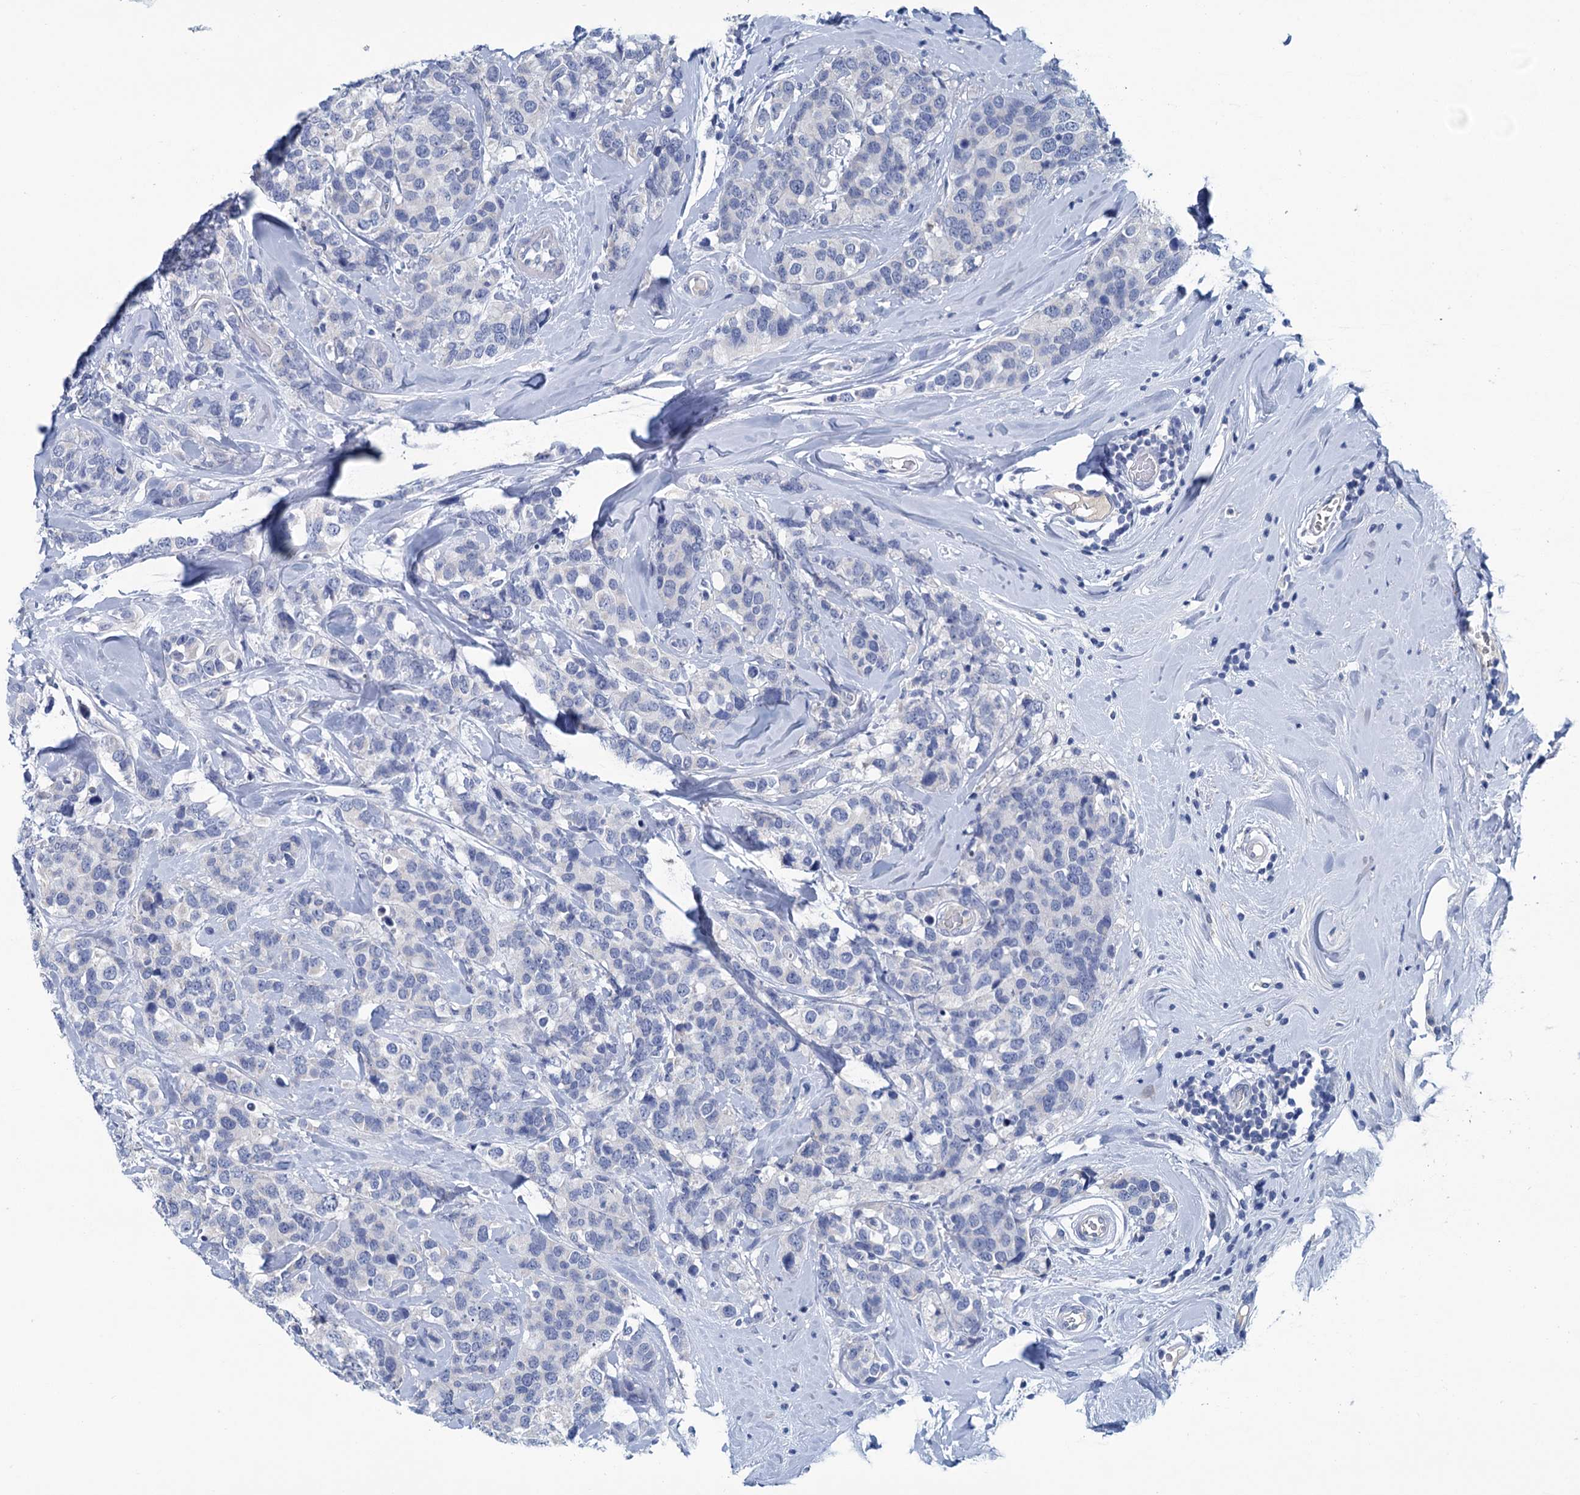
{"staining": {"intensity": "negative", "quantity": "none", "location": "none"}, "tissue": "breast cancer", "cell_type": "Tumor cells", "image_type": "cancer", "snomed": [{"axis": "morphology", "description": "Lobular carcinoma"}, {"axis": "topography", "description": "Breast"}], "caption": "Protein analysis of lobular carcinoma (breast) shows no significant staining in tumor cells.", "gene": "MYOZ3", "patient": {"sex": "female", "age": 59}}